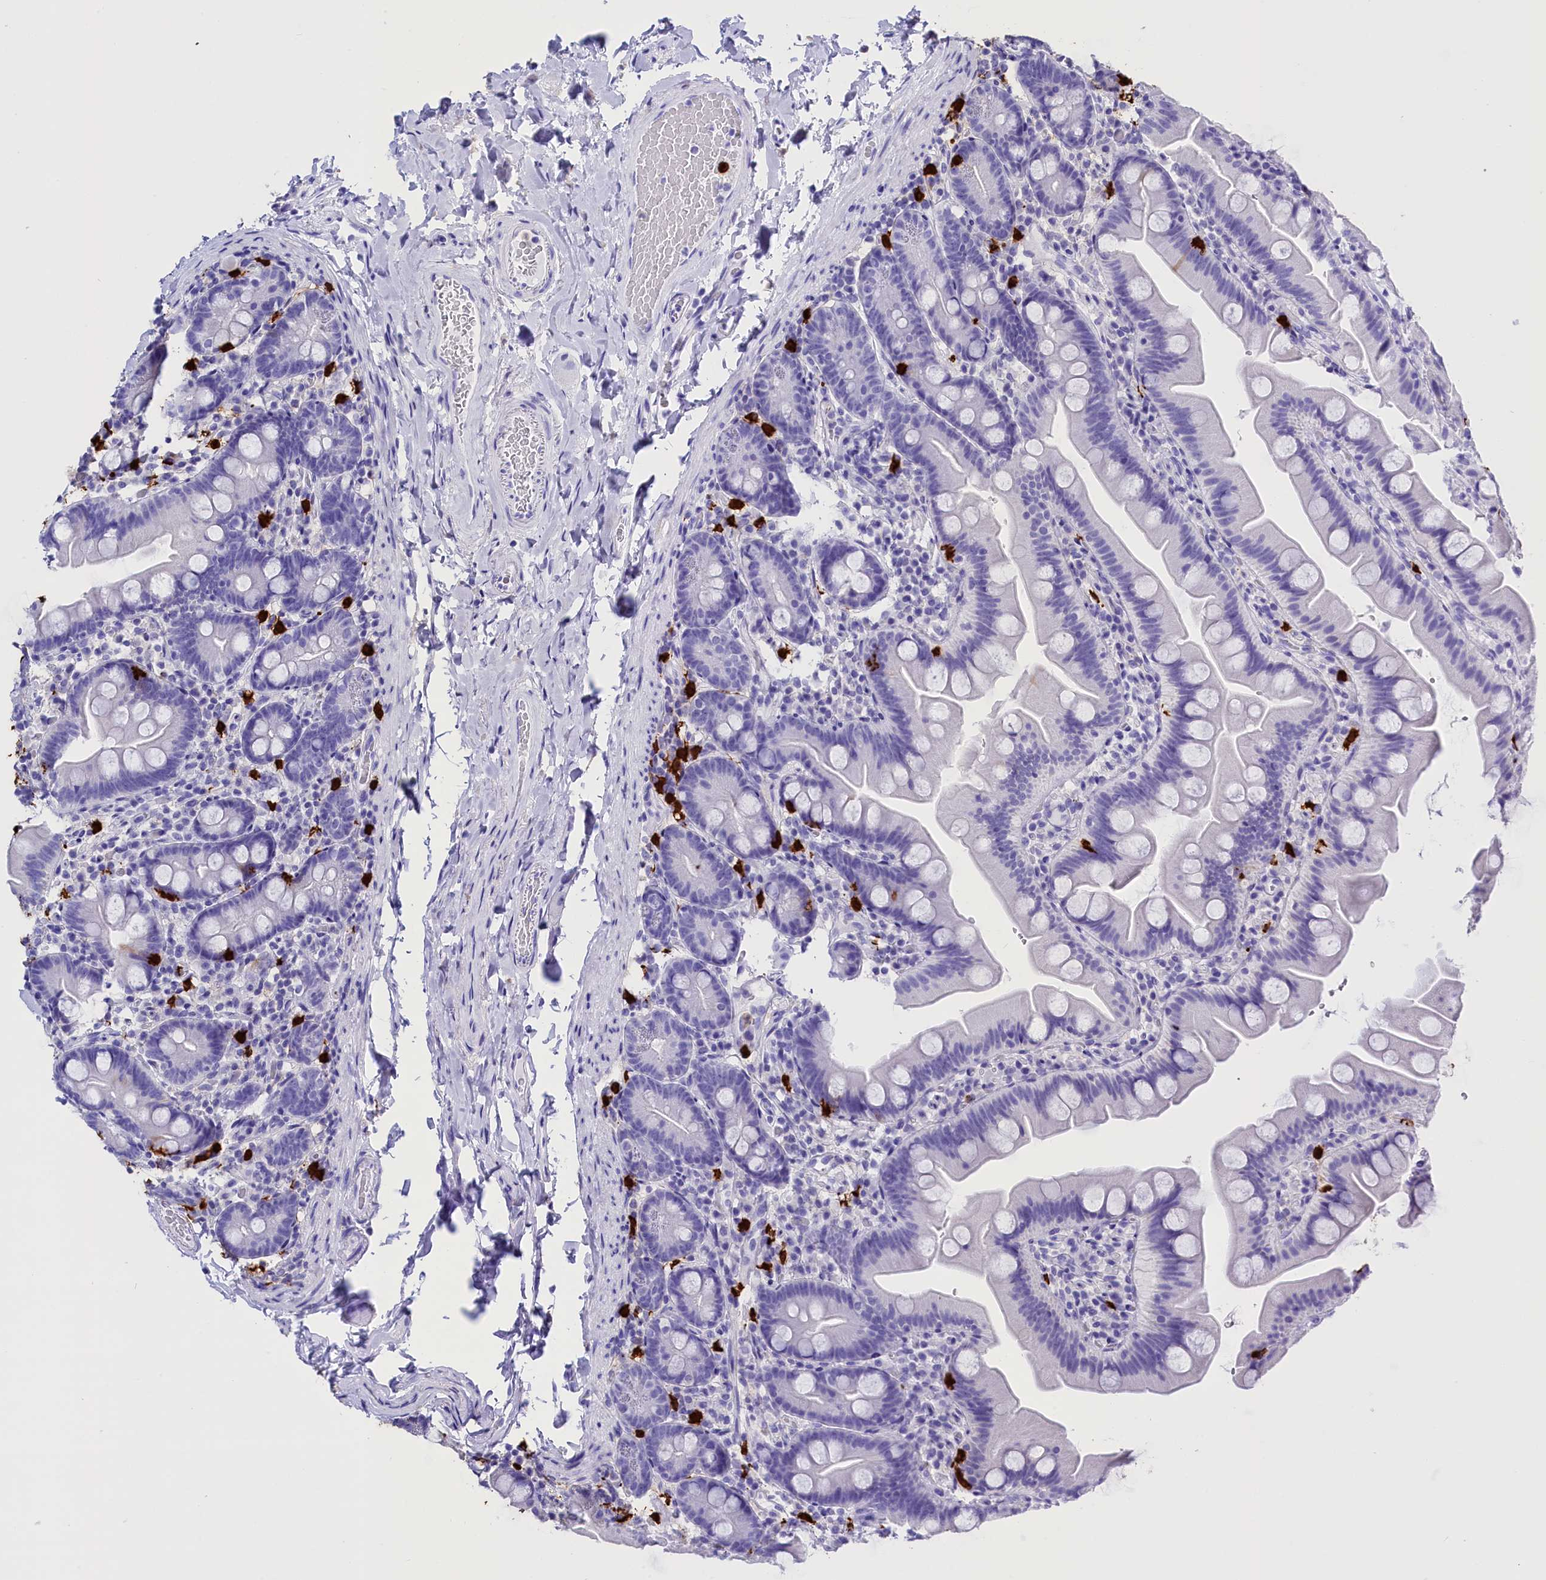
{"staining": {"intensity": "negative", "quantity": "none", "location": "none"}, "tissue": "small intestine", "cell_type": "Glandular cells", "image_type": "normal", "snomed": [{"axis": "morphology", "description": "Normal tissue, NOS"}, {"axis": "topography", "description": "Small intestine"}], "caption": "IHC histopathology image of normal small intestine: human small intestine stained with DAB (3,3'-diaminobenzidine) exhibits no significant protein expression in glandular cells.", "gene": "CLC", "patient": {"sex": "female", "age": 68}}